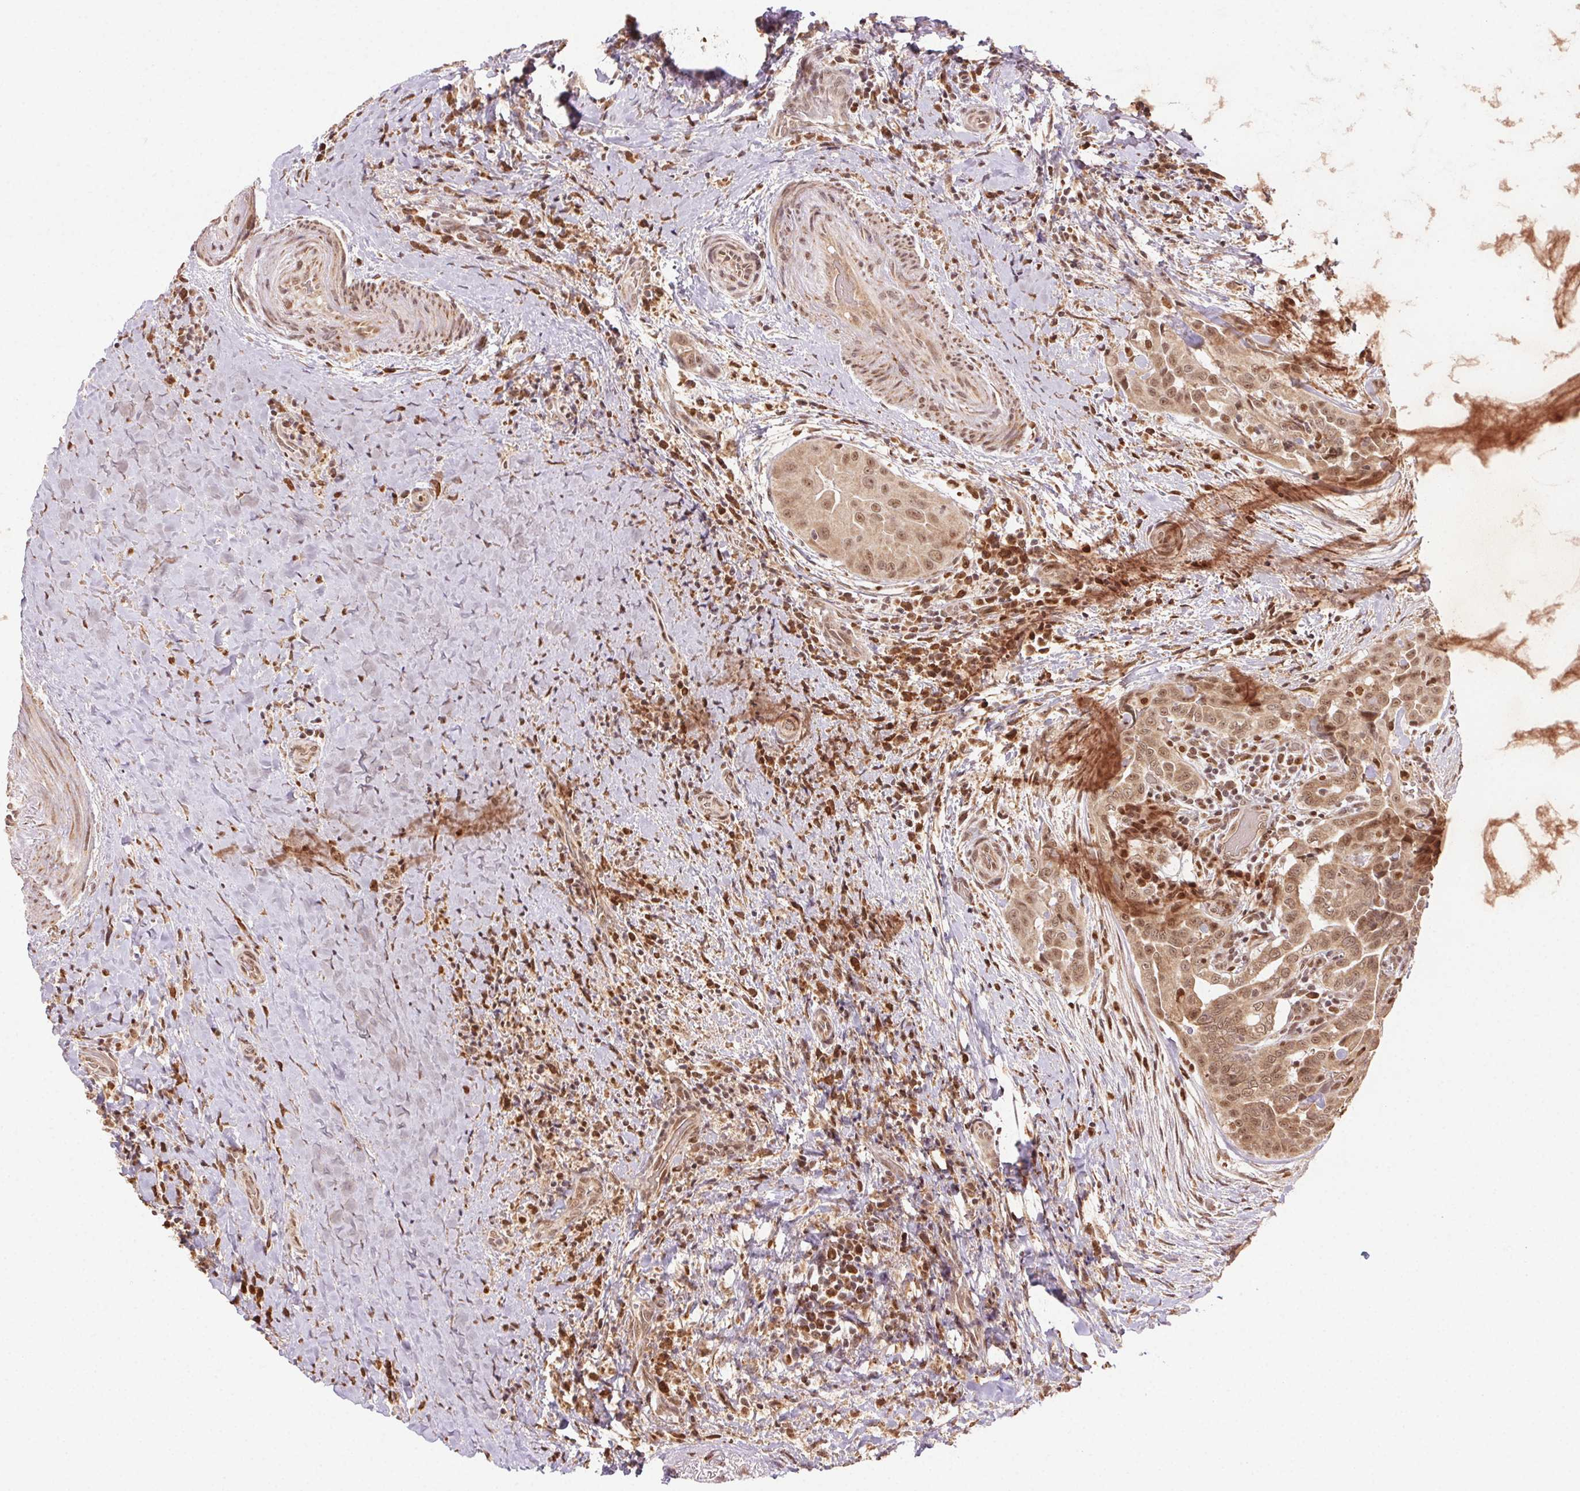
{"staining": {"intensity": "moderate", "quantity": ">75%", "location": "cytoplasmic/membranous,nuclear"}, "tissue": "thyroid cancer", "cell_type": "Tumor cells", "image_type": "cancer", "snomed": [{"axis": "morphology", "description": "Papillary adenocarcinoma, NOS"}, {"axis": "morphology", "description": "Papillary adenoma metastatic"}, {"axis": "topography", "description": "Thyroid gland"}], "caption": "IHC (DAB (3,3'-diaminobenzidine)) staining of human thyroid cancer reveals moderate cytoplasmic/membranous and nuclear protein staining in approximately >75% of tumor cells.", "gene": "TREML4", "patient": {"sex": "female", "age": 50}}